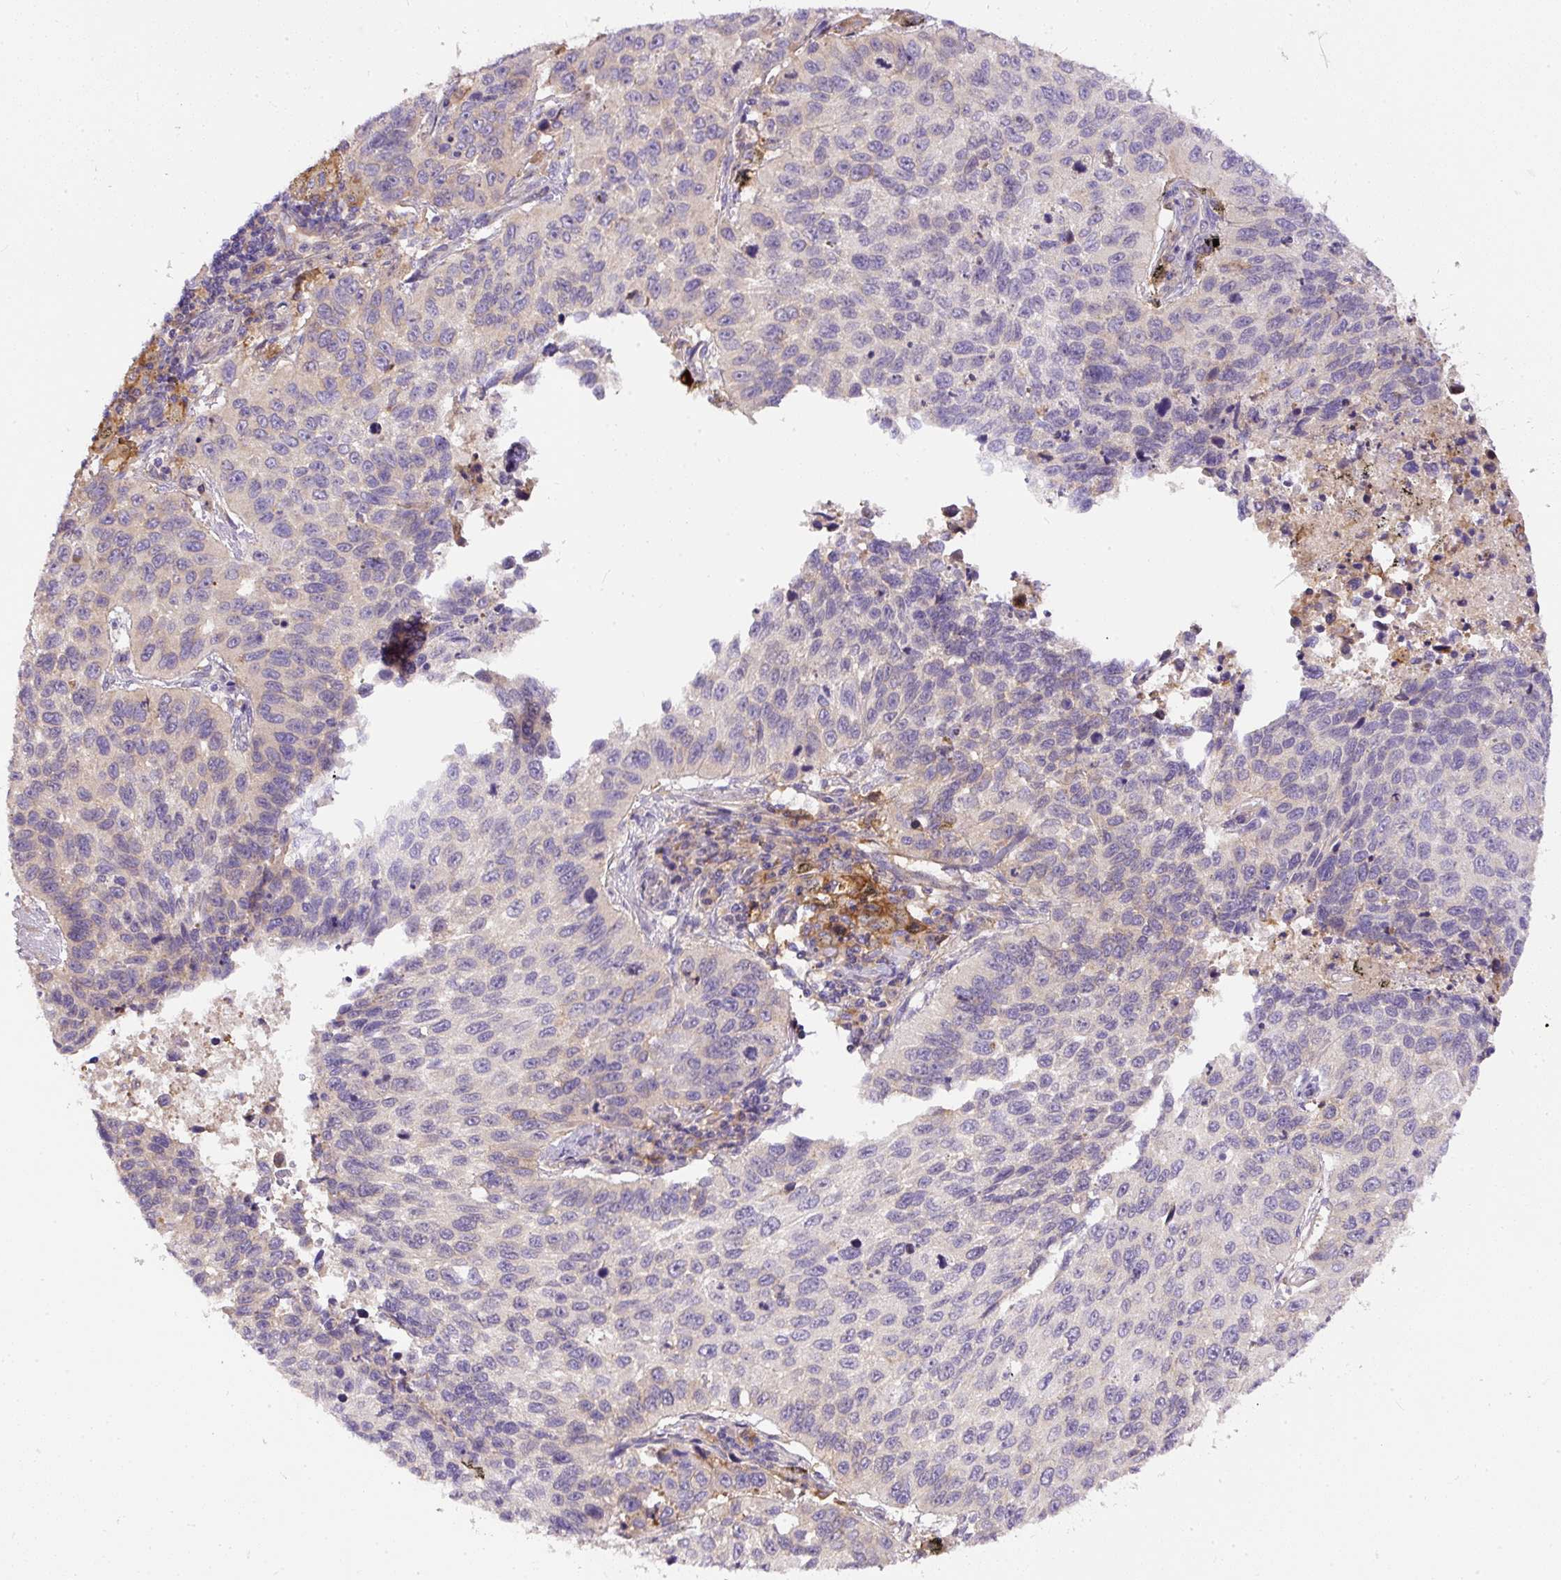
{"staining": {"intensity": "negative", "quantity": "none", "location": "none"}, "tissue": "lung cancer", "cell_type": "Tumor cells", "image_type": "cancer", "snomed": [{"axis": "morphology", "description": "Squamous cell carcinoma, NOS"}, {"axis": "topography", "description": "Lung"}], "caption": "Image shows no significant protein staining in tumor cells of lung cancer (squamous cell carcinoma).", "gene": "DAPK1", "patient": {"sex": "male", "age": 62}}